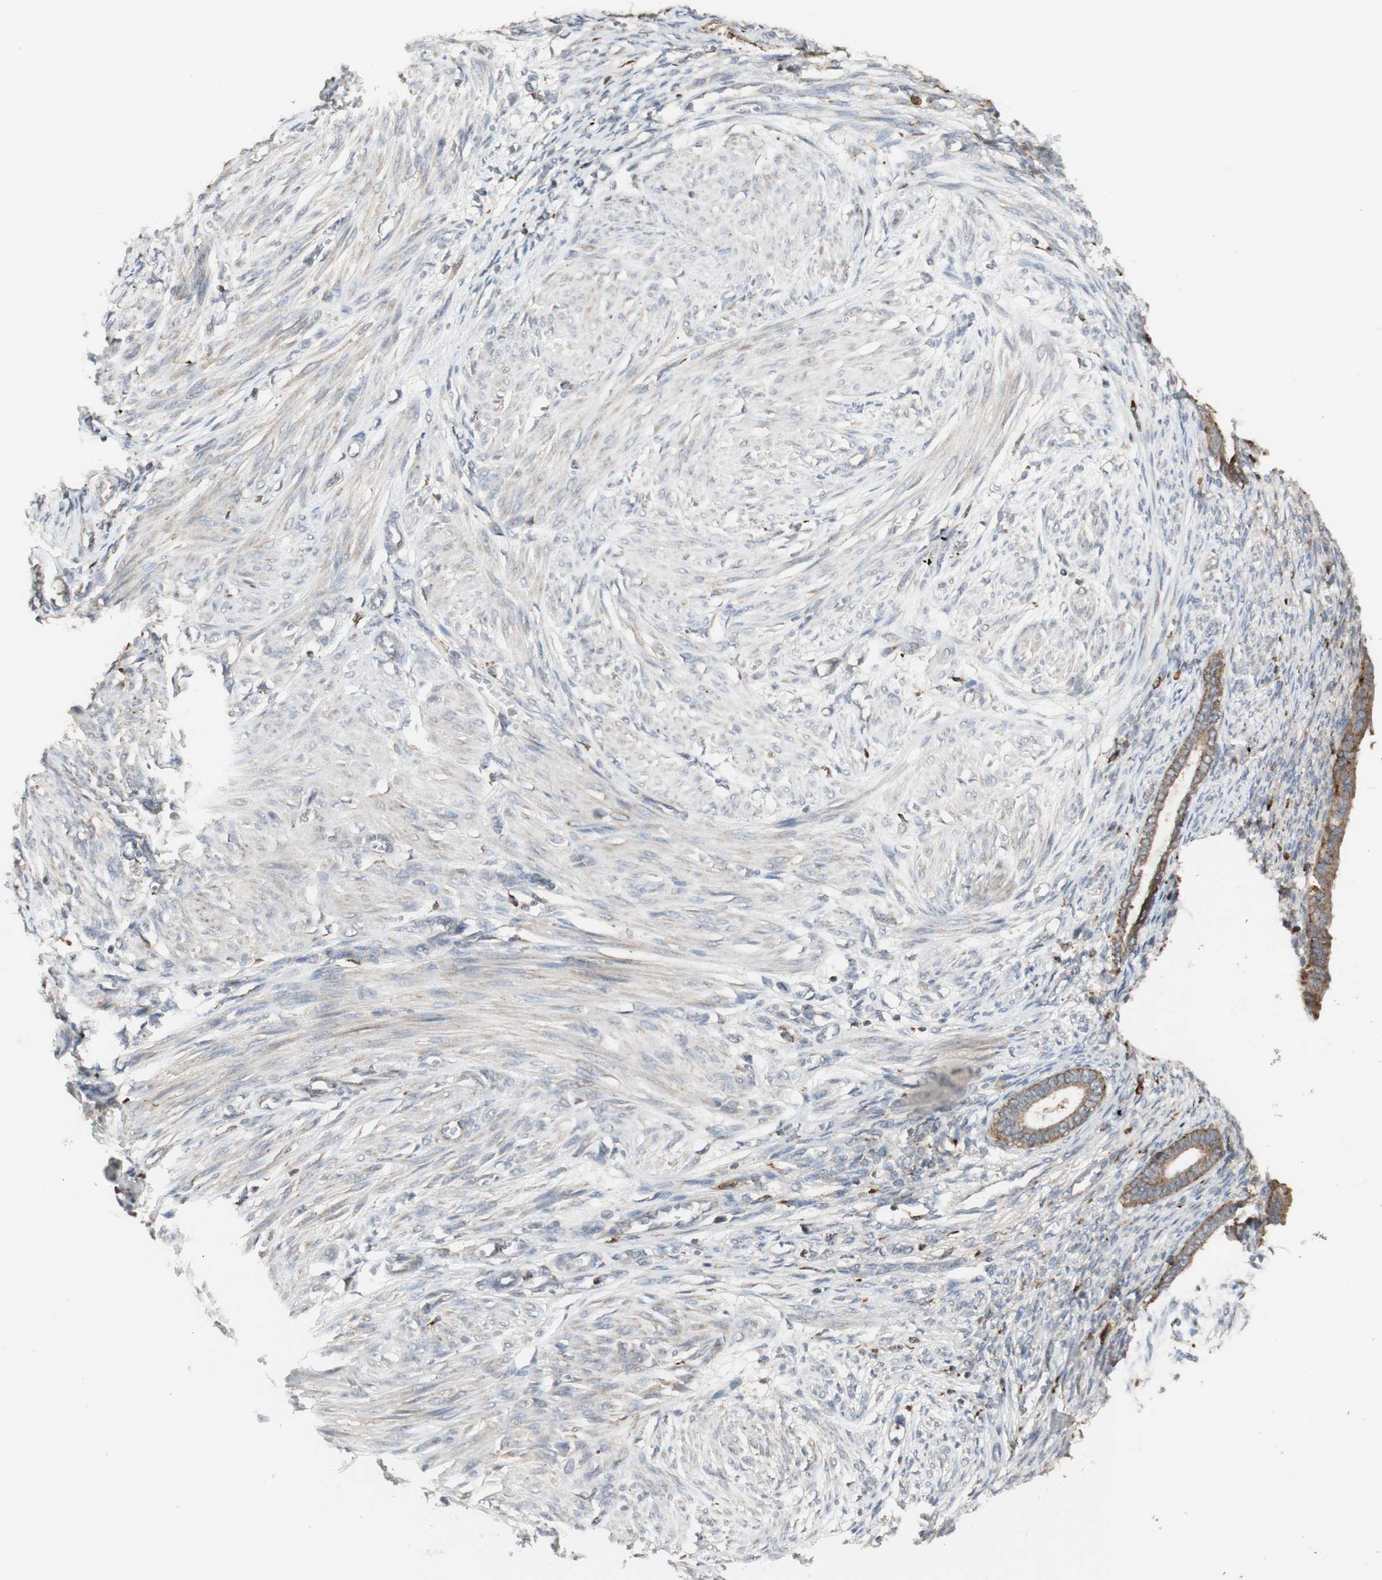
{"staining": {"intensity": "negative", "quantity": "none", "location": "none"}, "tissue": "endometrium", "cell_type": "Cells in endometrial stroma", "image_type": "normal", "snomed": [{"axis": "morphology", "description": "Normal tissue, NOS"}, {"axis": "topography", "description": "Endometrium"}], "caption": "Immunohistochemistry (IHC) photomicrograph of benign endometrium: endometrium stained with DAB shows no significant protein staining in cells in endometrial stroma.", "gene": "ATP6V1E1", "patient": {"sex": "female", "age": 72}}